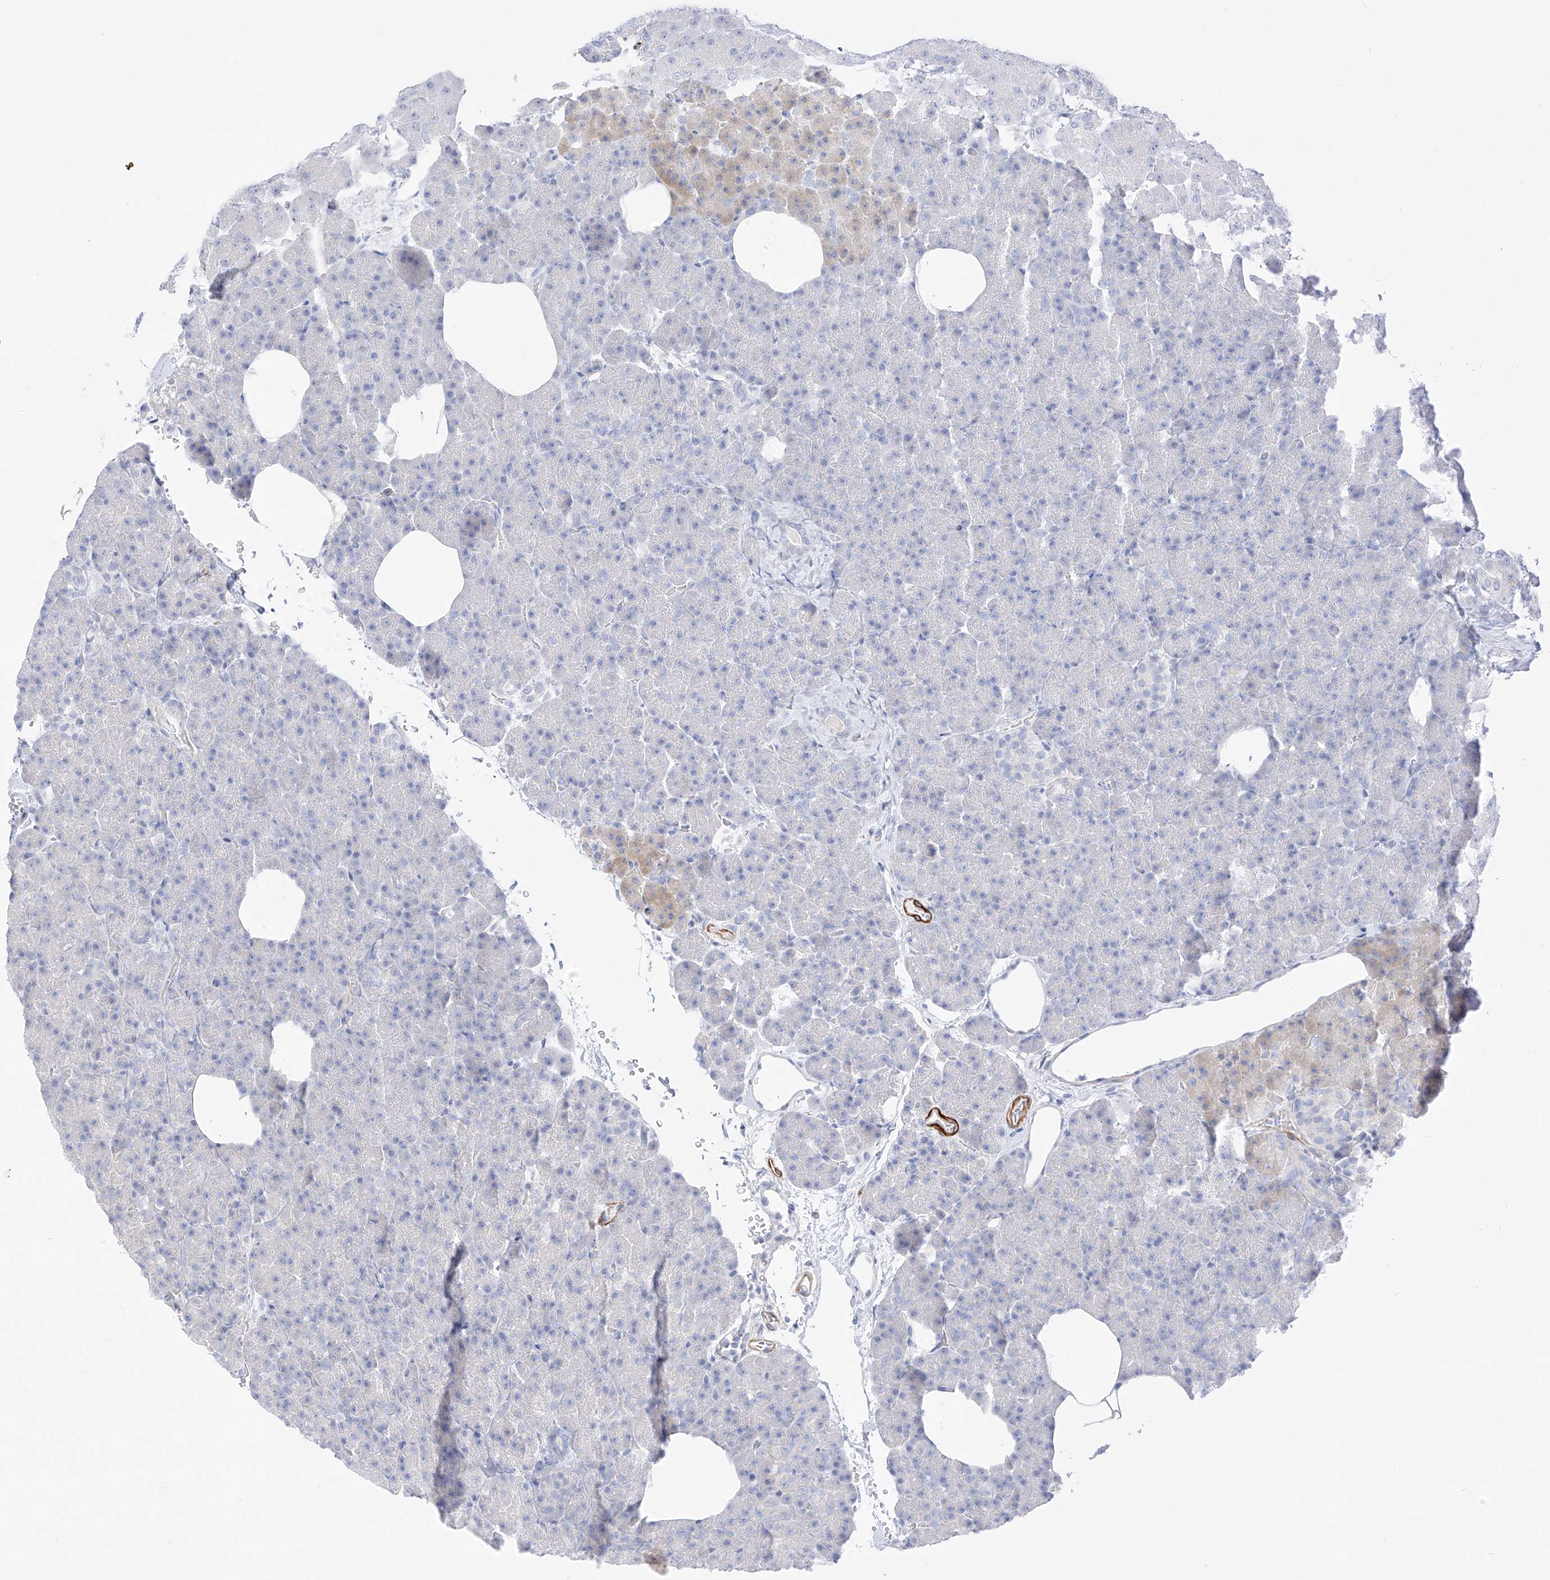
{"staining": {"intensity": "negative", "quantity": "none", "location": "none"}, "tissue": "pancreas", "cell_type": "Exocrine glandular cells", "image_type": "normal", "snomed": [{"axis": "morphology", "description": "Normal tissue, NOS"}, {"axis": "morphology", "description": "Carcinoid, malignant, NOS"}, {"axis": "topography", "description": "Pancreas"}], "caption": "Protein analysis of benign pancreas shows no significant staining in exocrine glandular cells.", "gene": "ST3GAL5", "patient": {"sex": "female", "age": 35}}